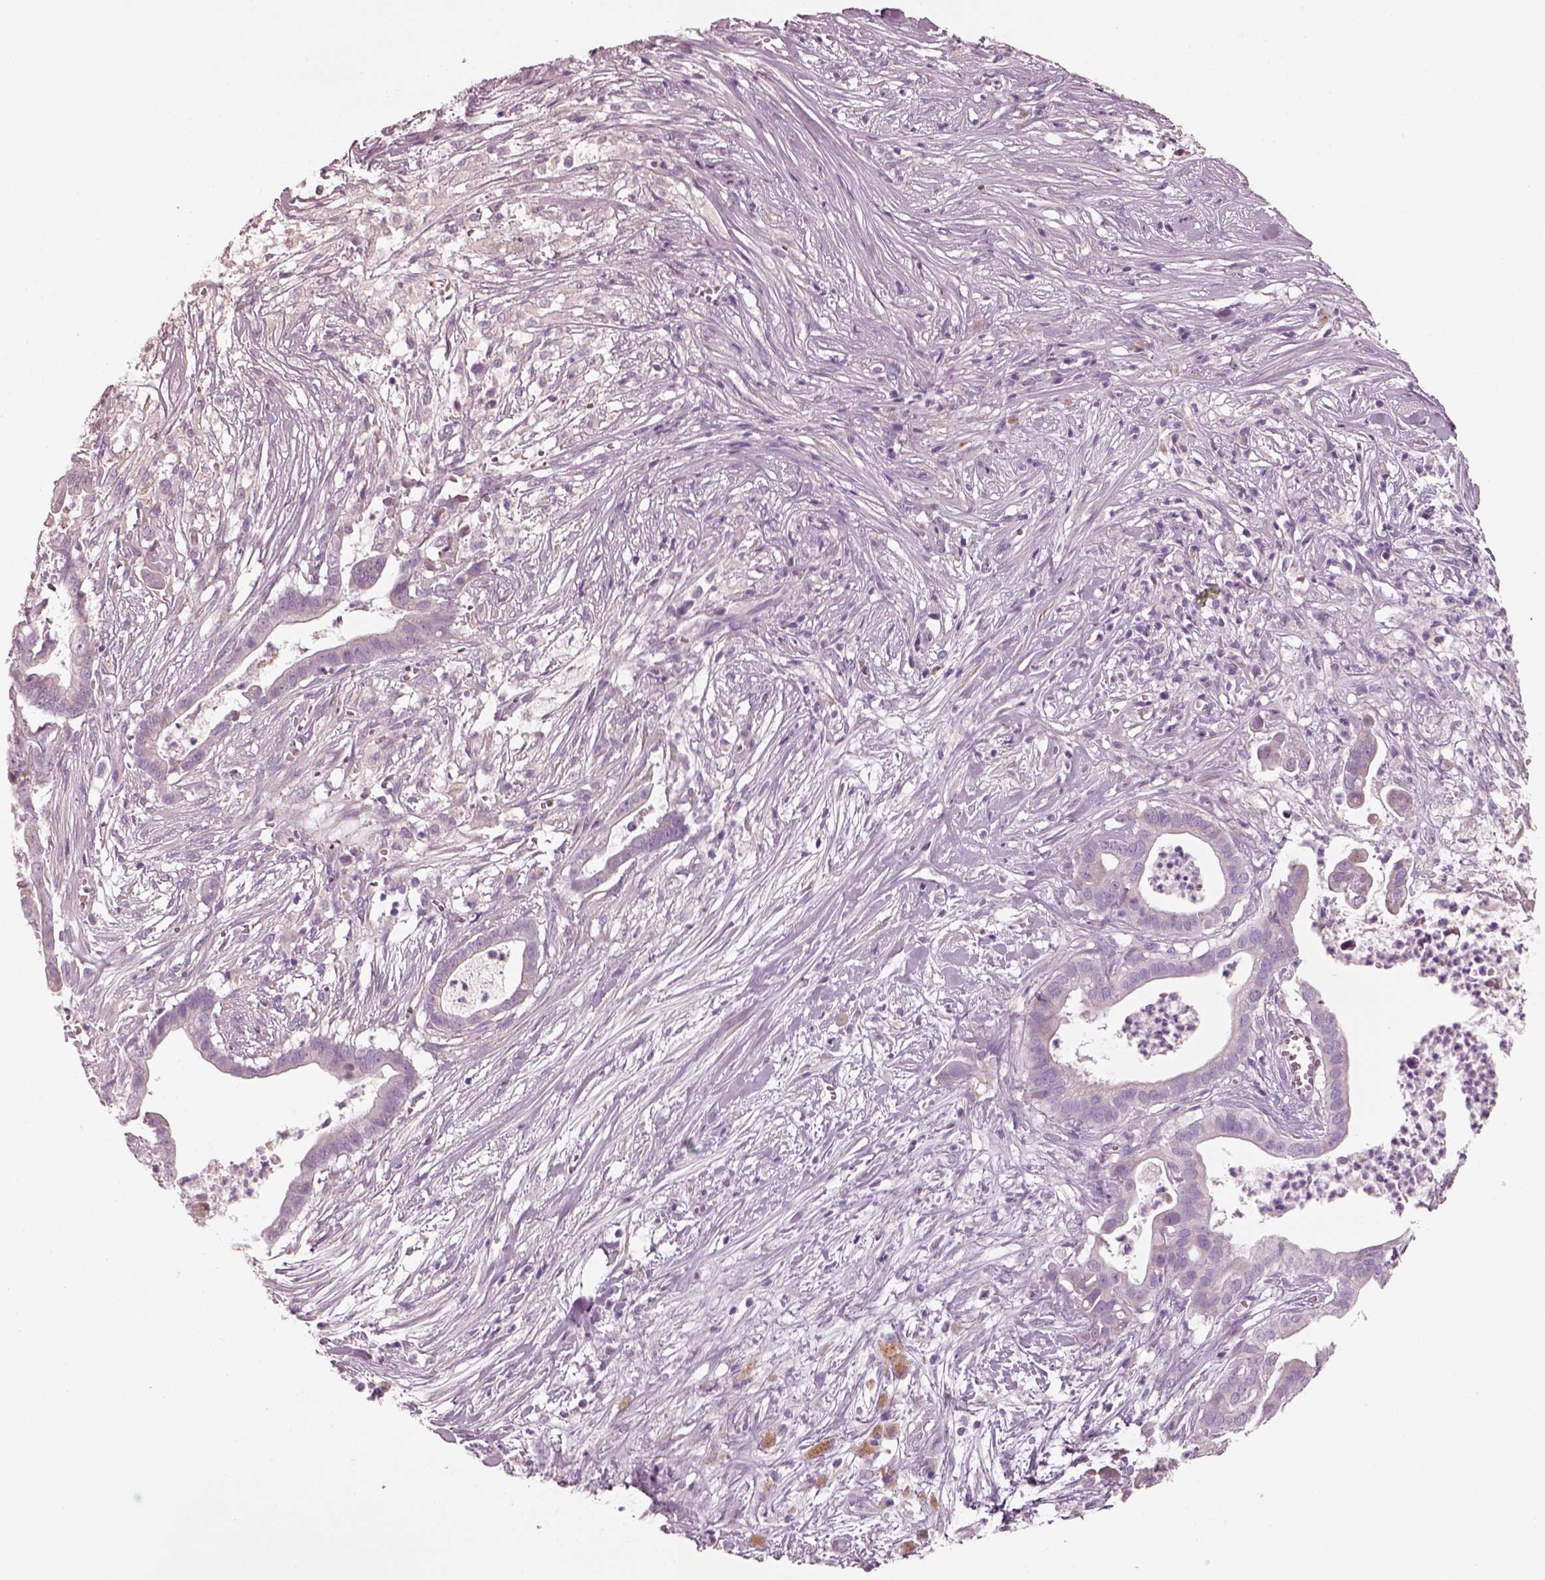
{"staining": {"intensity": "negative", "quantity": "none", "location": "none"}, "tissue": "pancreatic cancer", "cell_type": "Tumor cells", "image_type": "cancer", "snomed": [{"axis": "morphology", "description": "Adenocarcinoma, NOS"}, {"axis": "topography", "description": "Pancreas"}], "caption": "Human adenocarcinoma (pancreatic) stained for a protein using immunohistochemistry reveals no expression in tumor cells.", "gene": "PNOC", "patient": {"sex": "male", "age": 61}}